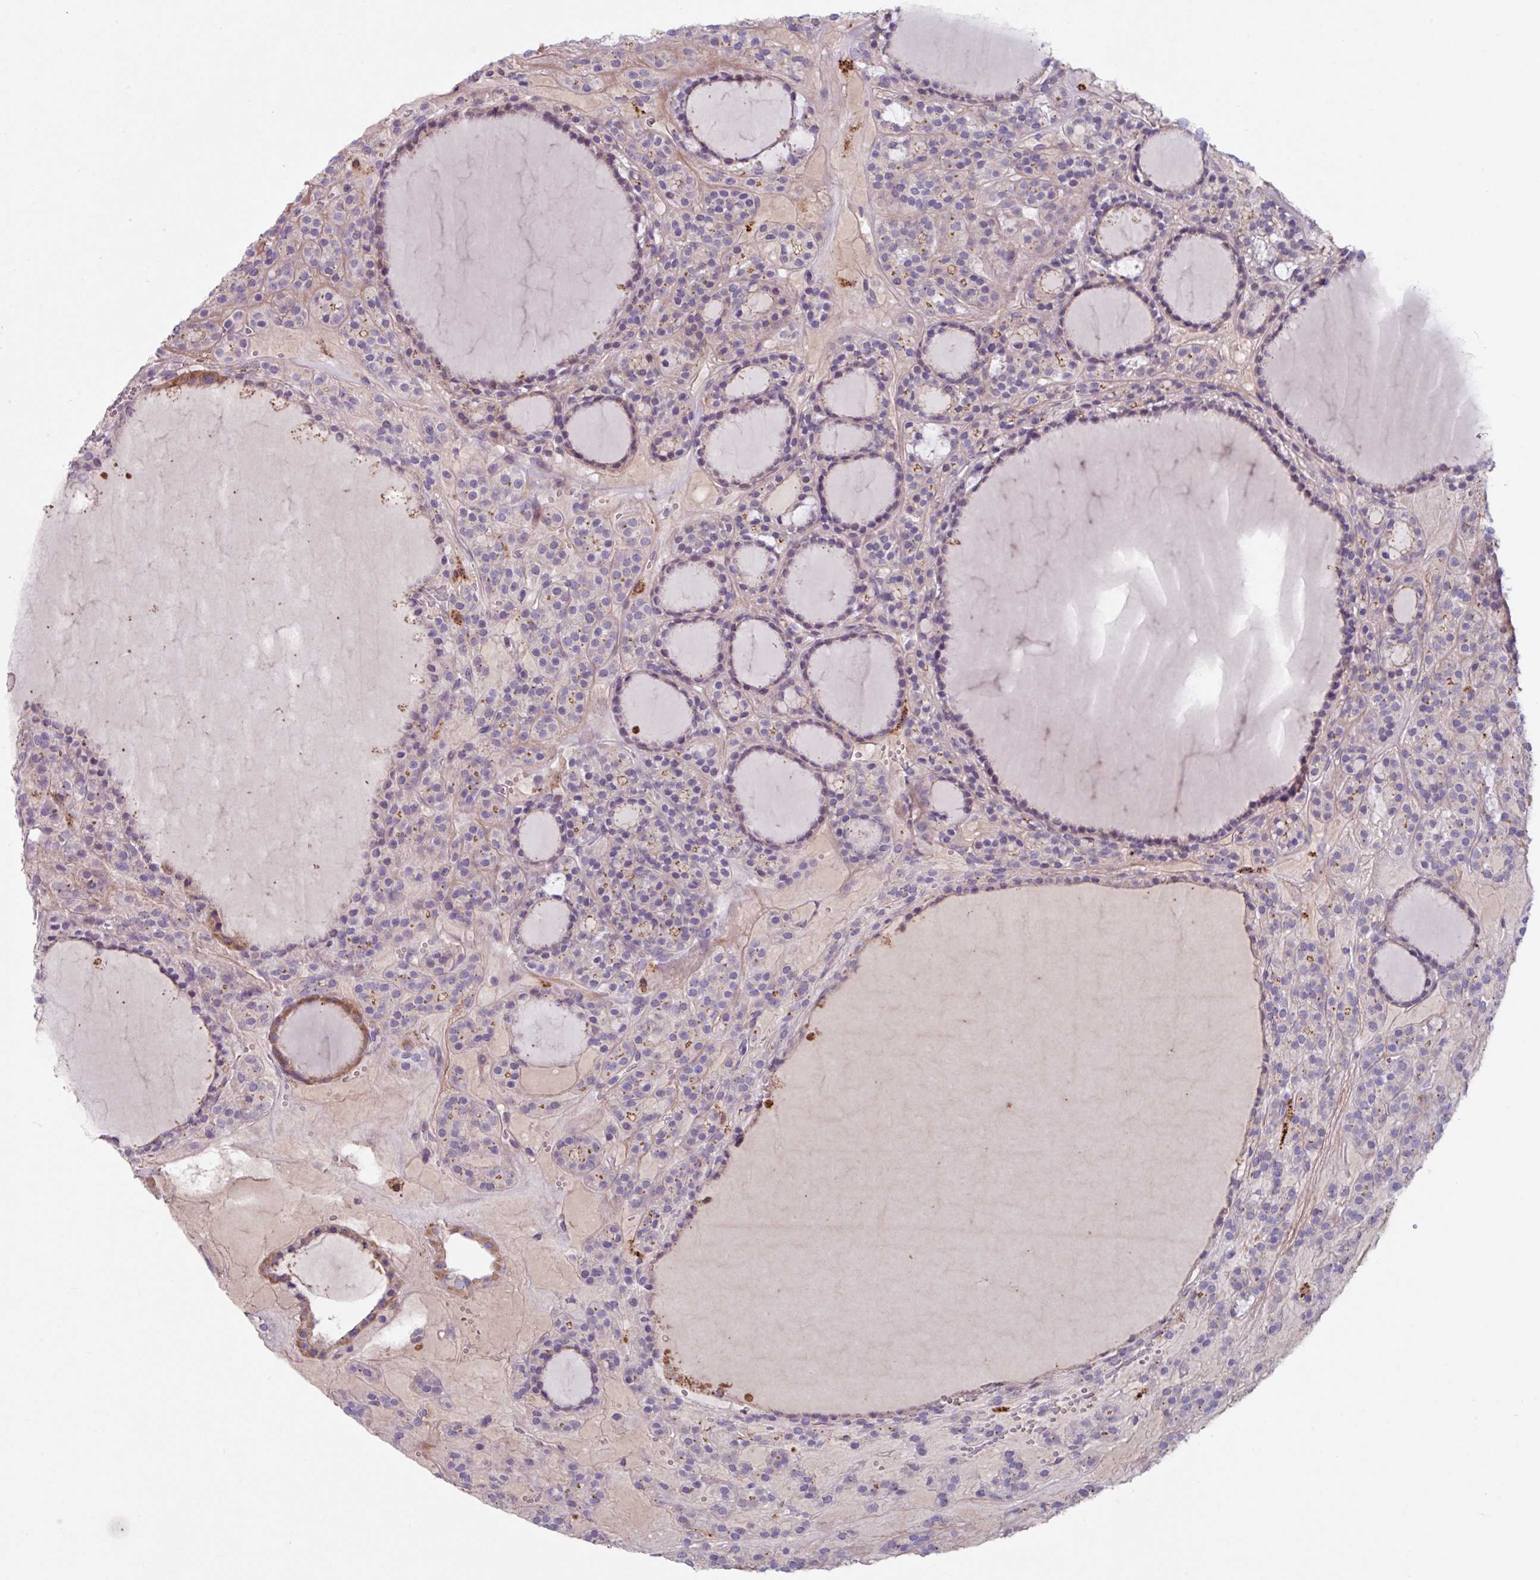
{"staining": {"intensity": "weak", "quantity": "<25%", "location": "cytoplasmic/membranous"}, "tissue": "thyroid cancer", "cell_type": "Tumor cells", "image_type": "cancer", "snomed": [{"axis": "morphology", "description": "Follicular adenoma carcinoma, NOS"}, {"axis": "topography", "description": "Thyroid gland"}], "caption": "DAB (3,3'-diaminobenzidine) immunohistochemical staining of human thyroid cancer demonstrates no significant positivity in tumor cells. (Brightfield microscopy of DAB IHC at high magnification).", "gene": "IQCJ", "patient": {"sex": "female", "age": 63}}